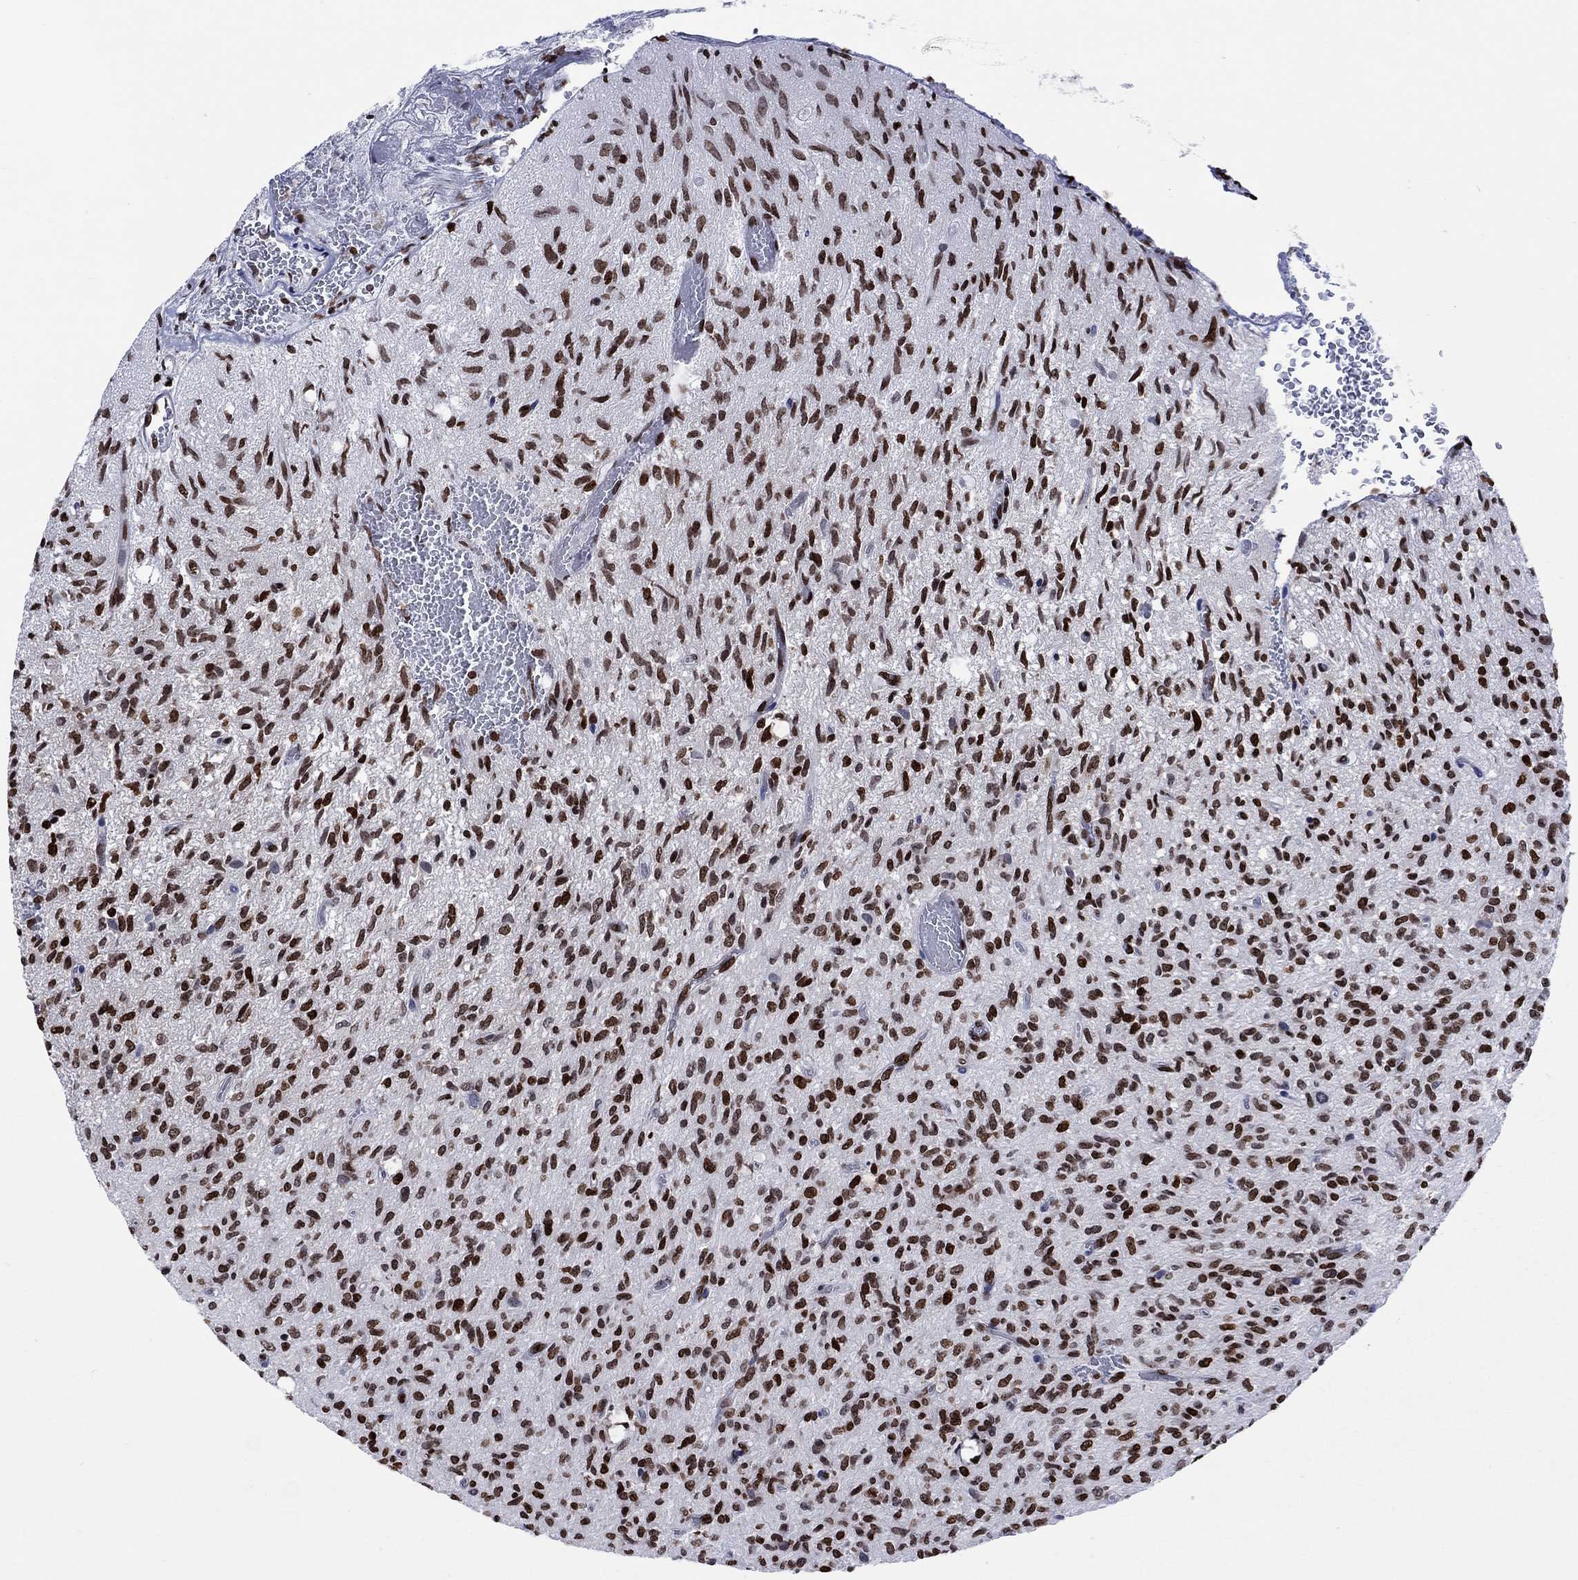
{"staining": {"intensity": "strong", "quantity": "25%-75%", "location": "nuclear"}, "tissue": "glioma", "cell_type": "Tumor cells", "image_type": "cancer", "snomed": [{"axis": "morphology", "description": "Glioma, malignant, High grade"}, {"axis": "topography", "description": "Brain"}], "caption": "DAB (3,3'-diaminobenzidine) immunohistochemical staining of human glioma demonstrates strong nuclear protein staining in approximately 25%-75% of tumor cells.", "gene": "HMGA1", "patient": {"sex": "male", "age": 64}}